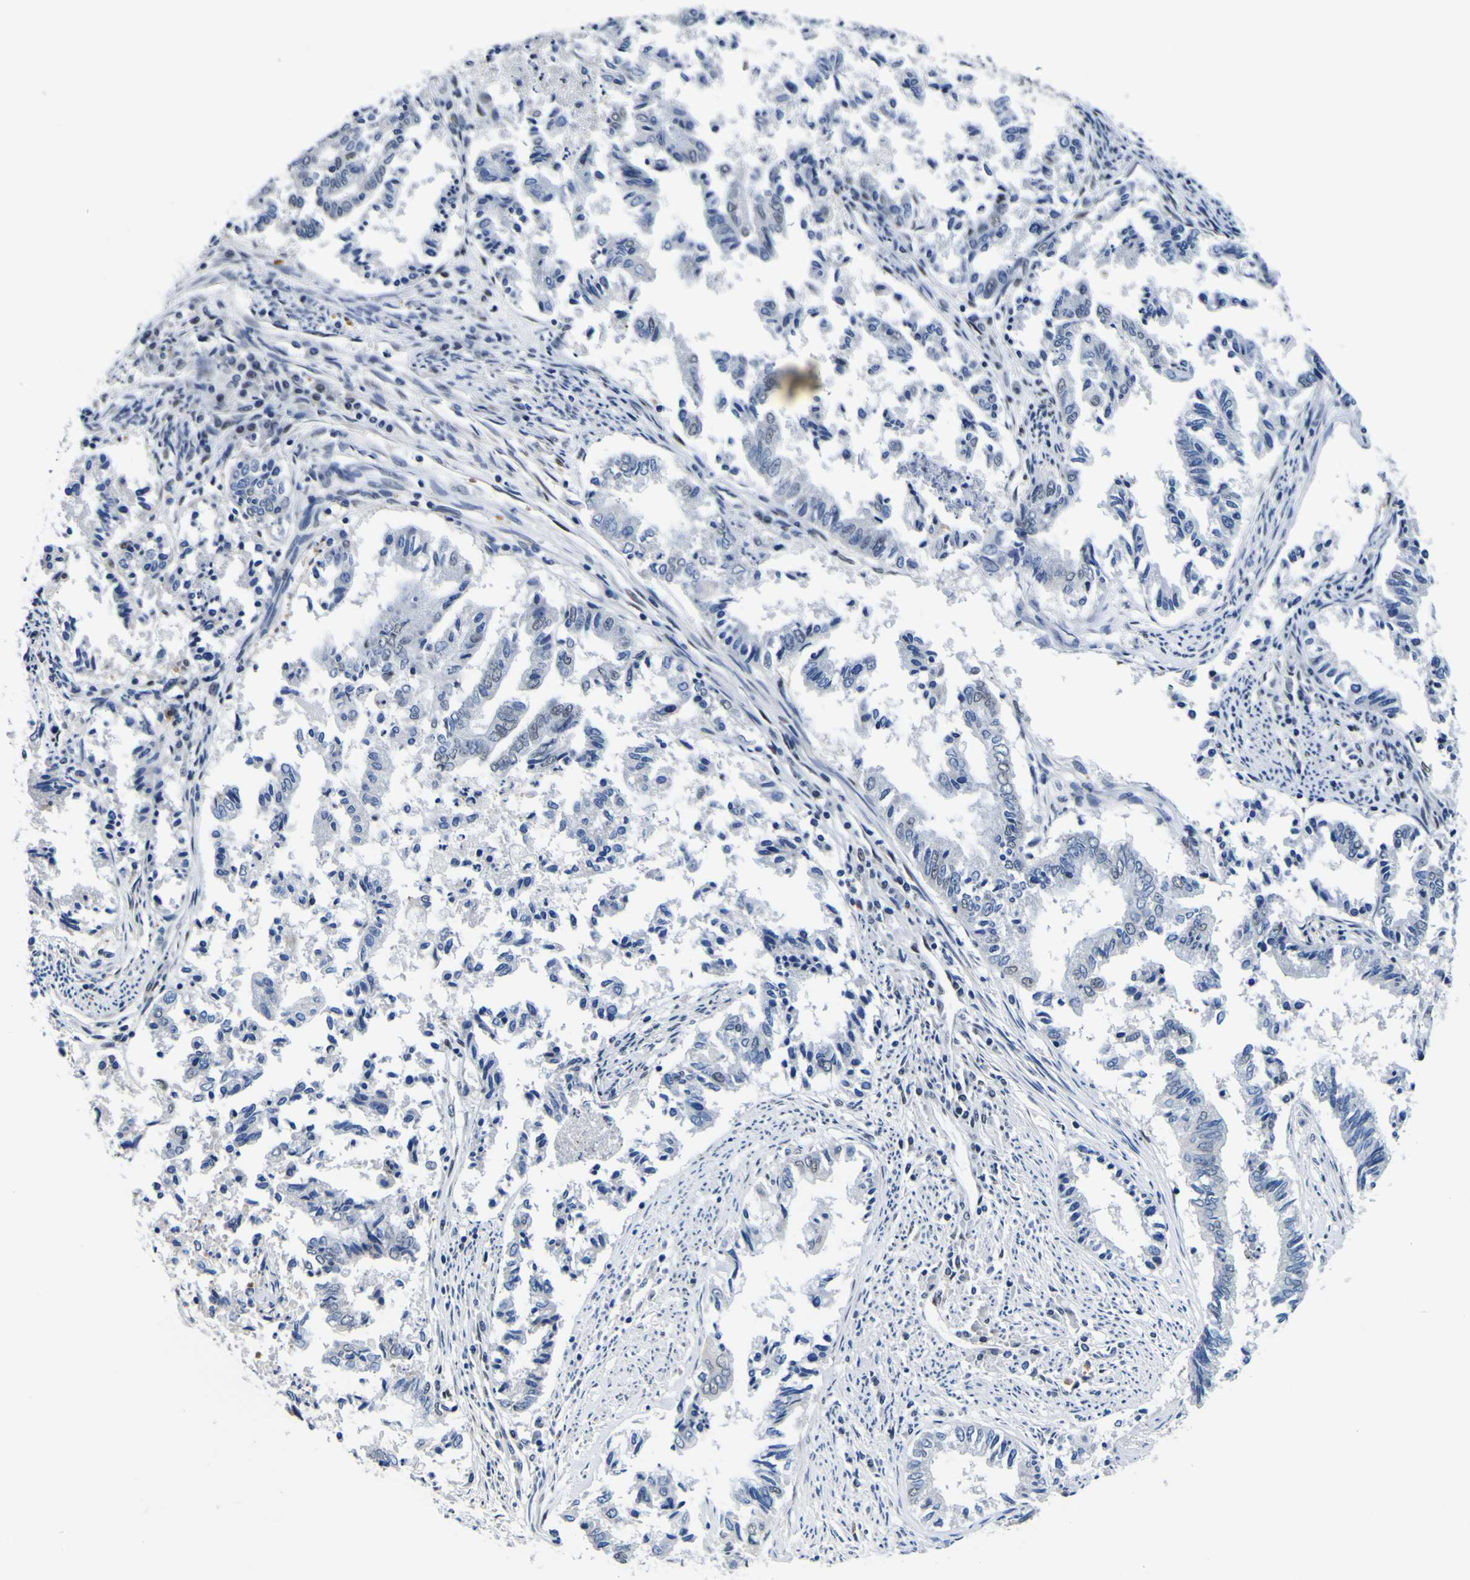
{"staining": {"intensity": "weak", "quantity": "<25%", "location": "nuclear"}, "tissue": "endometrial cancer", "cell_type": "Tumor cells", "image_type": "cancer", "snomed": [{"axis": "morphology", "description": "Necrosis, NOS"}, {"axis": "morphology", "description": "Adenocarcinoma, NOS"}, {"axis": "topography", "description": "Endometrium"}], "caption": "Tumor cells show no significant positivity in endometrial cancer.", "gene": "CUL4B", "patient": {"sex": "female", "age": 79}}